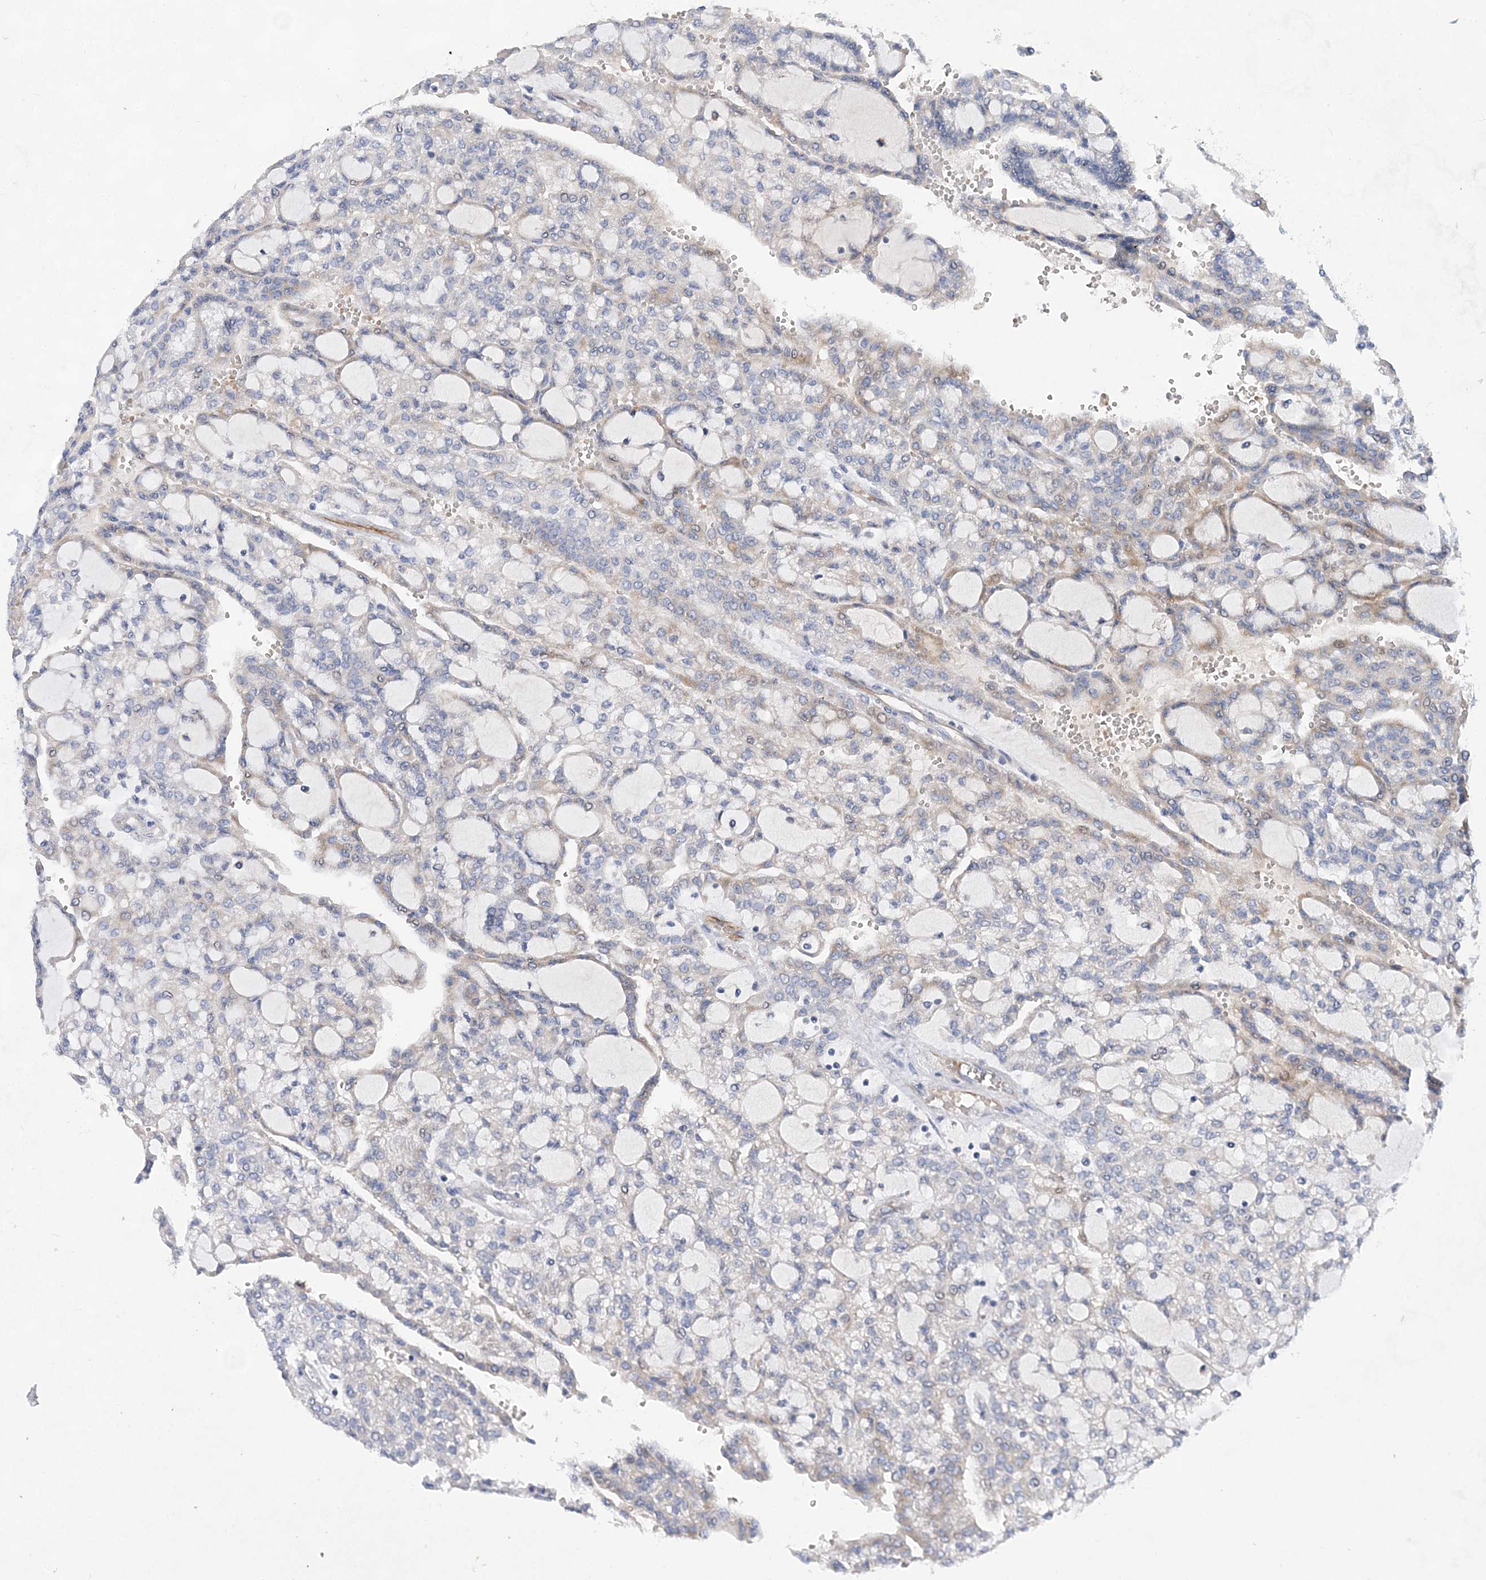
{"staining": {"intensity": "weak", "quantity": "<25%", "location": "cytoplasmic/membranous"}, "tissue": "renal cancer", "cell_type": "Tumor cells", "image_type": "cancer", "snomed": [{"axis": "morphology", "description": "Adenocarcinoma, NOS"}, {"axis": "topography", "description": "Kidney"}], "caption": "Tumor cells show no significant protein staining in renal adenocarcinoma.", "gene": "TRAPPC13", "patient": {"sex": "male", "age": 63}}